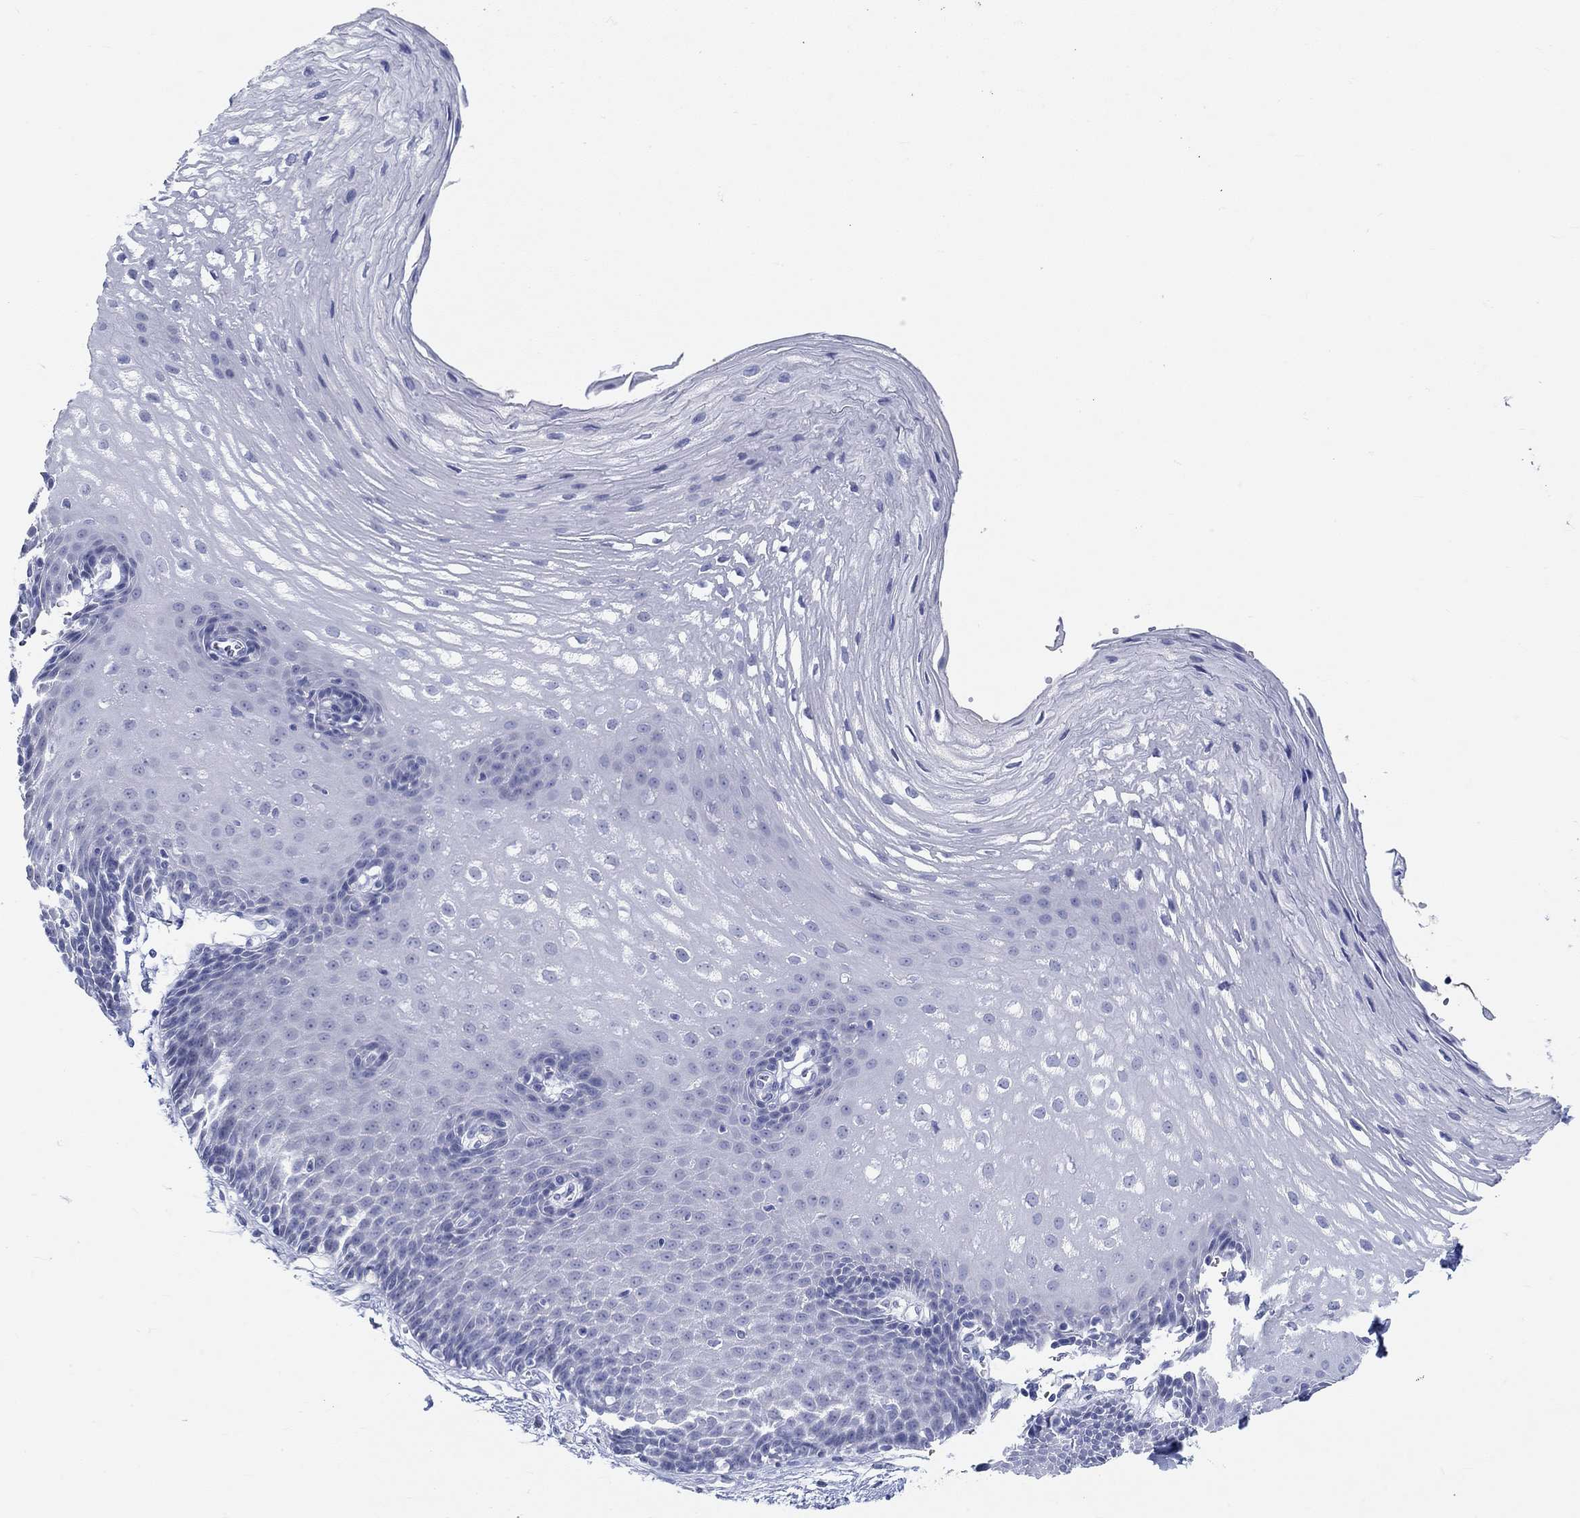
{"staining": {"intensity": "negative", "quantity": "none", "location": "none"}, "tissue": "esophagus", "cell_type": "Squamous epithelial cells", "image_type": "normal", "snomed": [{"axis": "morphology", "description": "Normal tissue, NOS"}, {"axis": "topography", "description": "Esophagus"}], "caption": "Image shows no protein staining in squamous epithelial cells of unremarkable esophagus. (DAB immunohistochemistry with hematoxylin counter stain).", "gene": "GRIA3", "patient": {"sex": "male", "age": 72}}